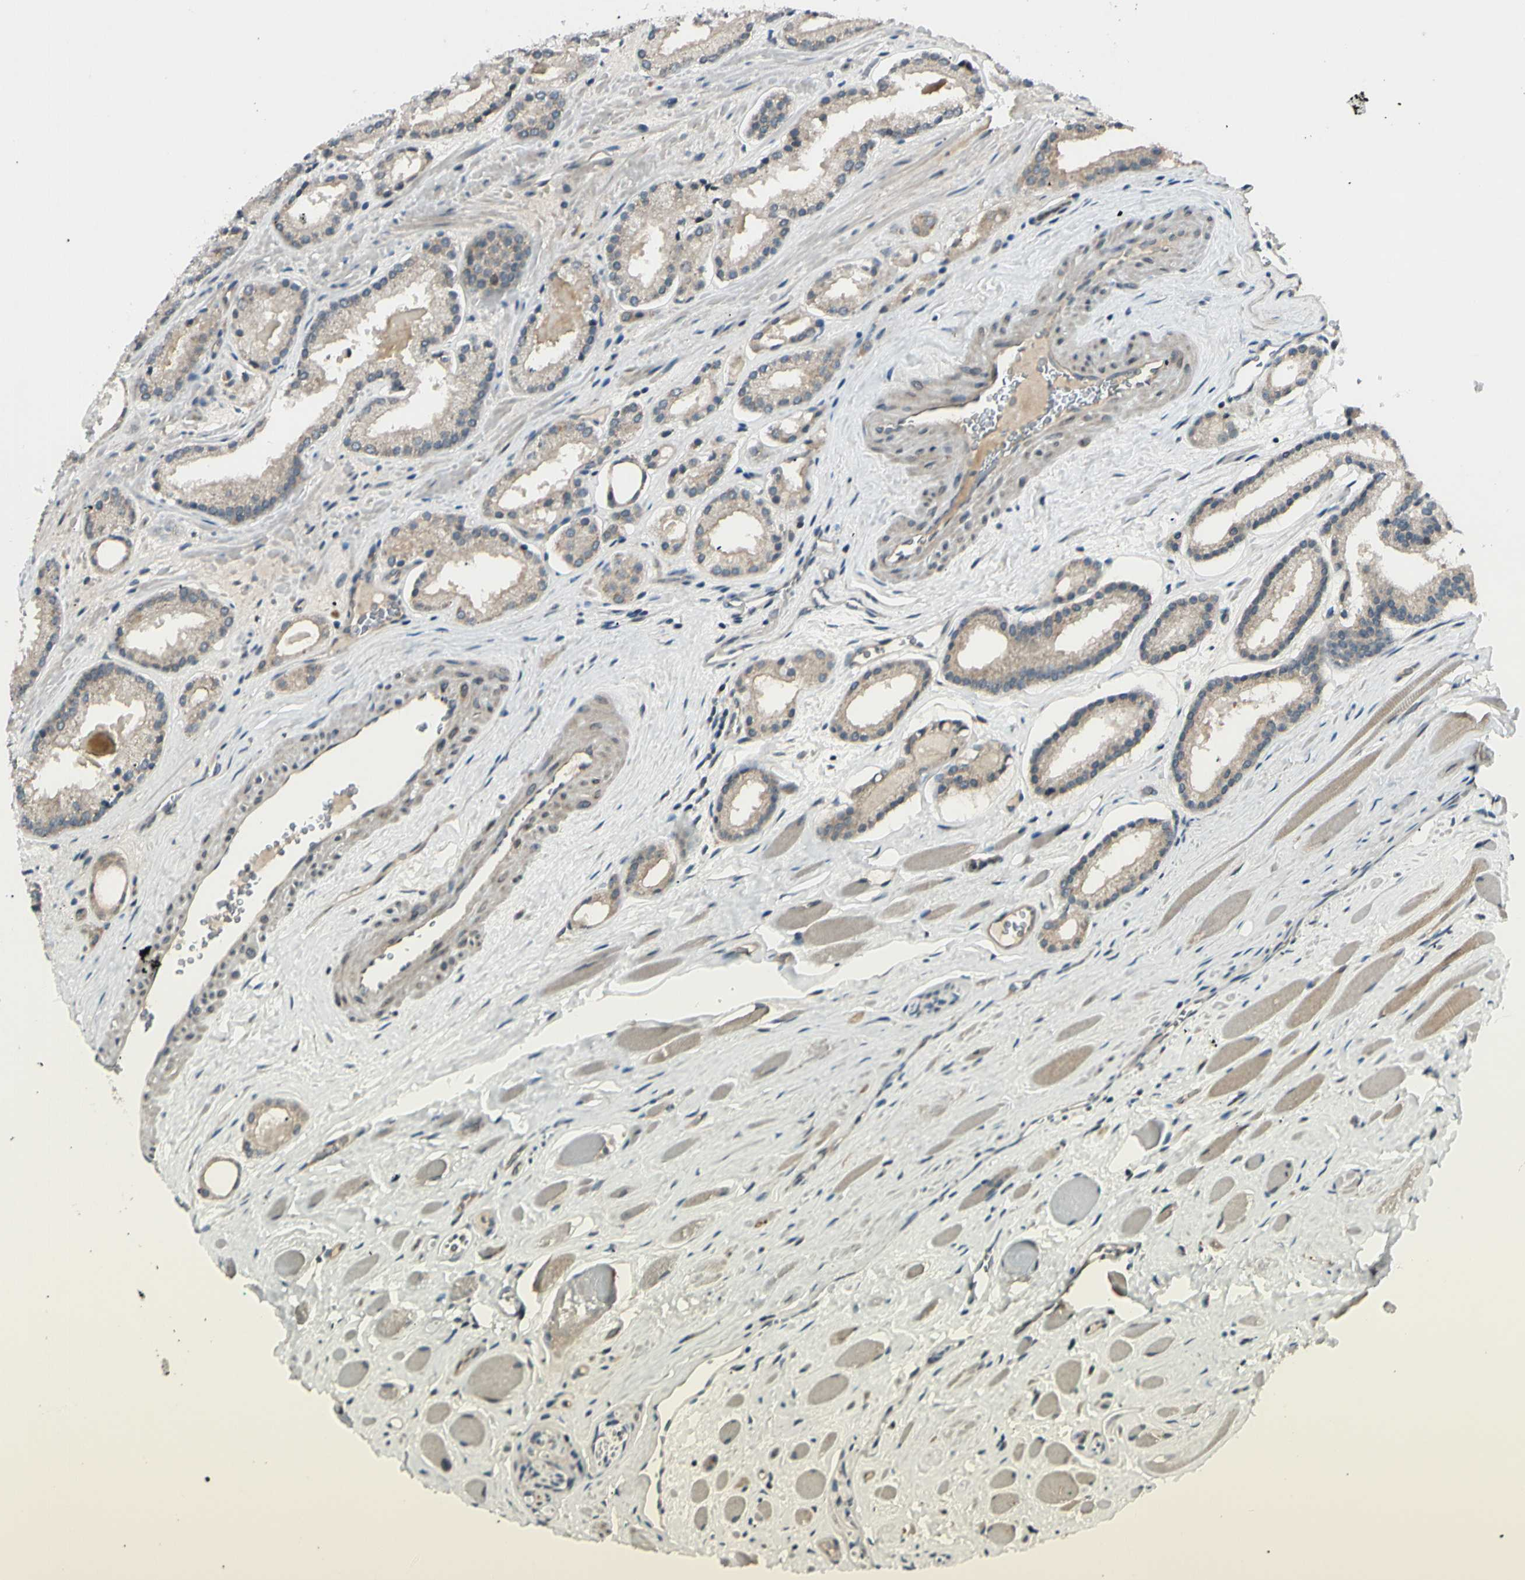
{"staining": {"intensity": "weak", "quantity": "25%-75%", "location": "cytoplasmic/membranous"}, "tissue": "prostate cancer", "cell_type": "Tumor cells", "image_type": "cancer", "snomed": [{"axis": "morphology", "description": "Adenocarcinoma, Low grade"}, {"axis": "topography", "description": "Prostate"}], "caption": "Prostate cancer (low-grade adenocarcinoma) stained for a protein (brown) demonstrates weak cytoplasmic/membranous positive expression in approximately 25%-75% of tumor cells.", "gene": "FGF10", "patient": {"sex": "male", "age": 59}}